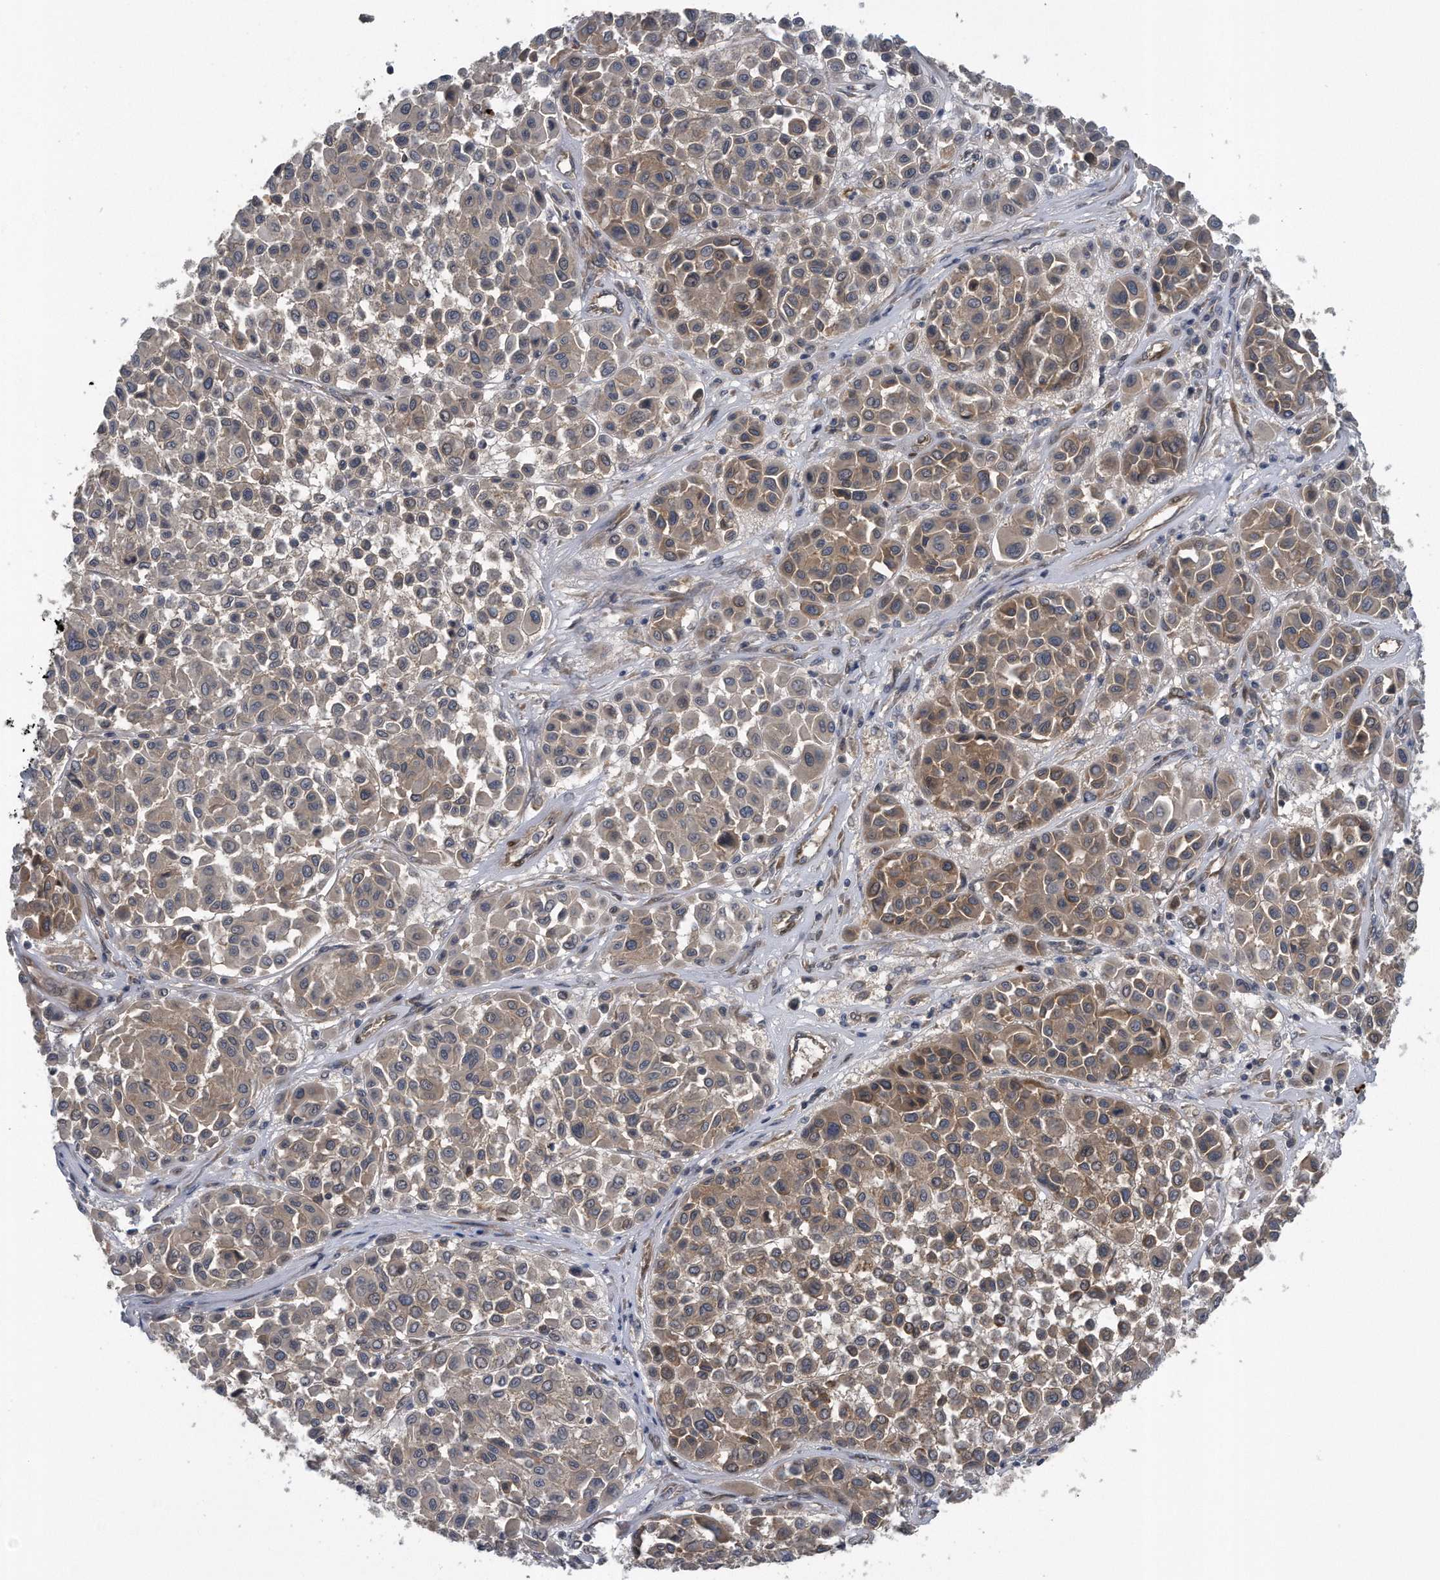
{"staining": {"intensity": "weak", "quantity": ">75%", "location": "cytoplasmic/membranous"}, "tissue": "melanoma", "cell_type": "Tumor cells", "image_type": "cancer", "snomed": [{"axis": "morphology", "description": "Malignant melanoma, Metastatic site"}, {"axis": "topography", "description": "Soft tissue"}], "caption": "Immunohistochemistry staining of malignant melanoma (metastatic site), which displays low levels of weak cytoplasmic/membranous positivity in approximately >75% of tumor cells indicating weak cytoplasmic/membranous protein staining. The staining was performed using DAB (3,3'-diaminobenzidine) (brown) for protein detection and nuclei were counterstained in hematoxylin (blue).", "gene": "ZNF79", "patient": {"sex": "male", "age": 41}}